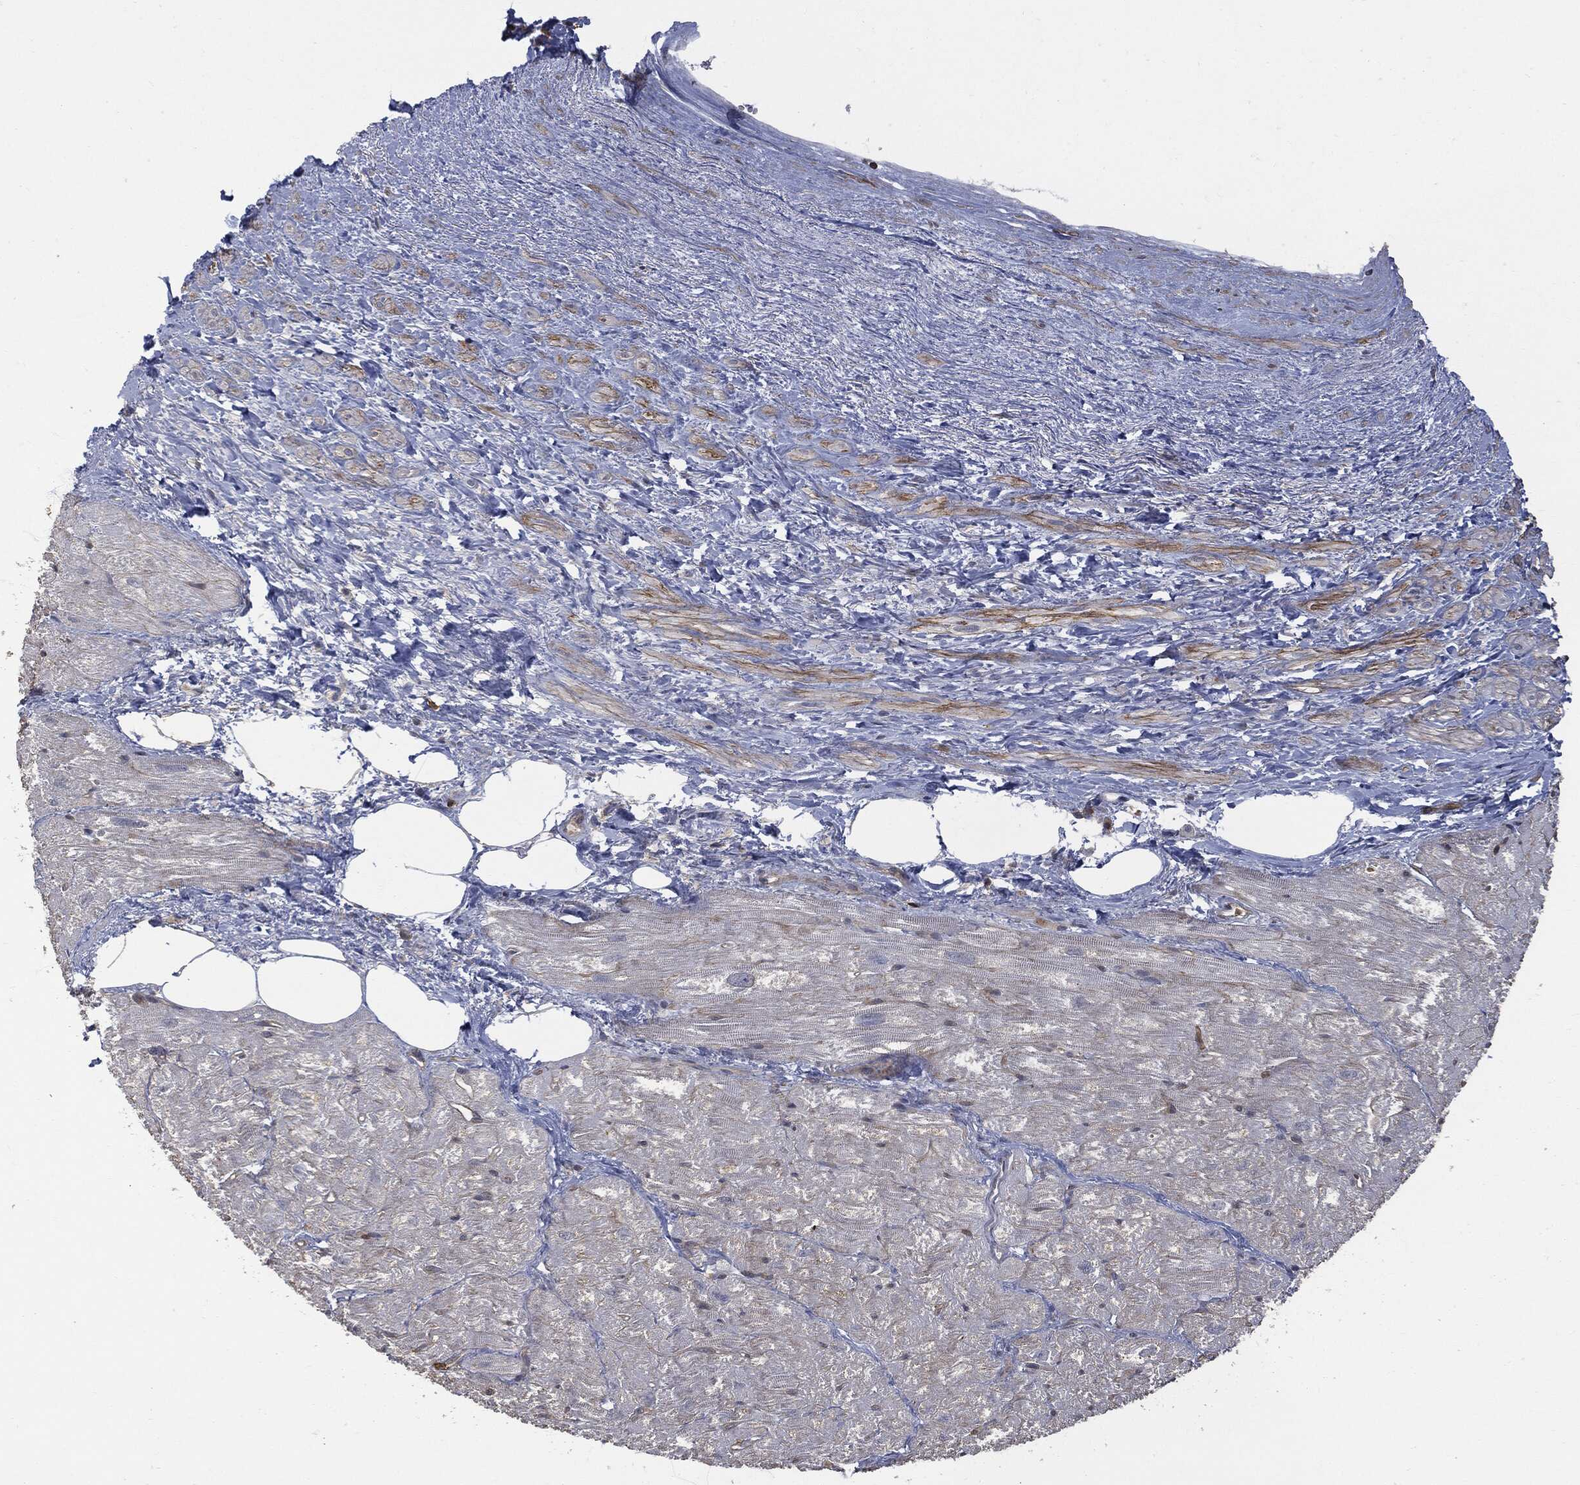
{"staining": {"intensity": "negative", "quantity": "none", "location": "none"}, "tissue": "heart muscle", "cell_type": "Cardiomyocytes", "image_type": "normal", "snomed": [{"axis": "morphology", "description": "Normal tissue, NOS"}, {"axis": "topography", "description": "Heart"}], "caption": "High power microscopy micrograph of an IHC photomicrograph of unremarkable heart muscle, revealing no significant positivity in cardiomyocytes.", "gene": "PSMB10", "patient": {"sex": "male", "age": 62}}